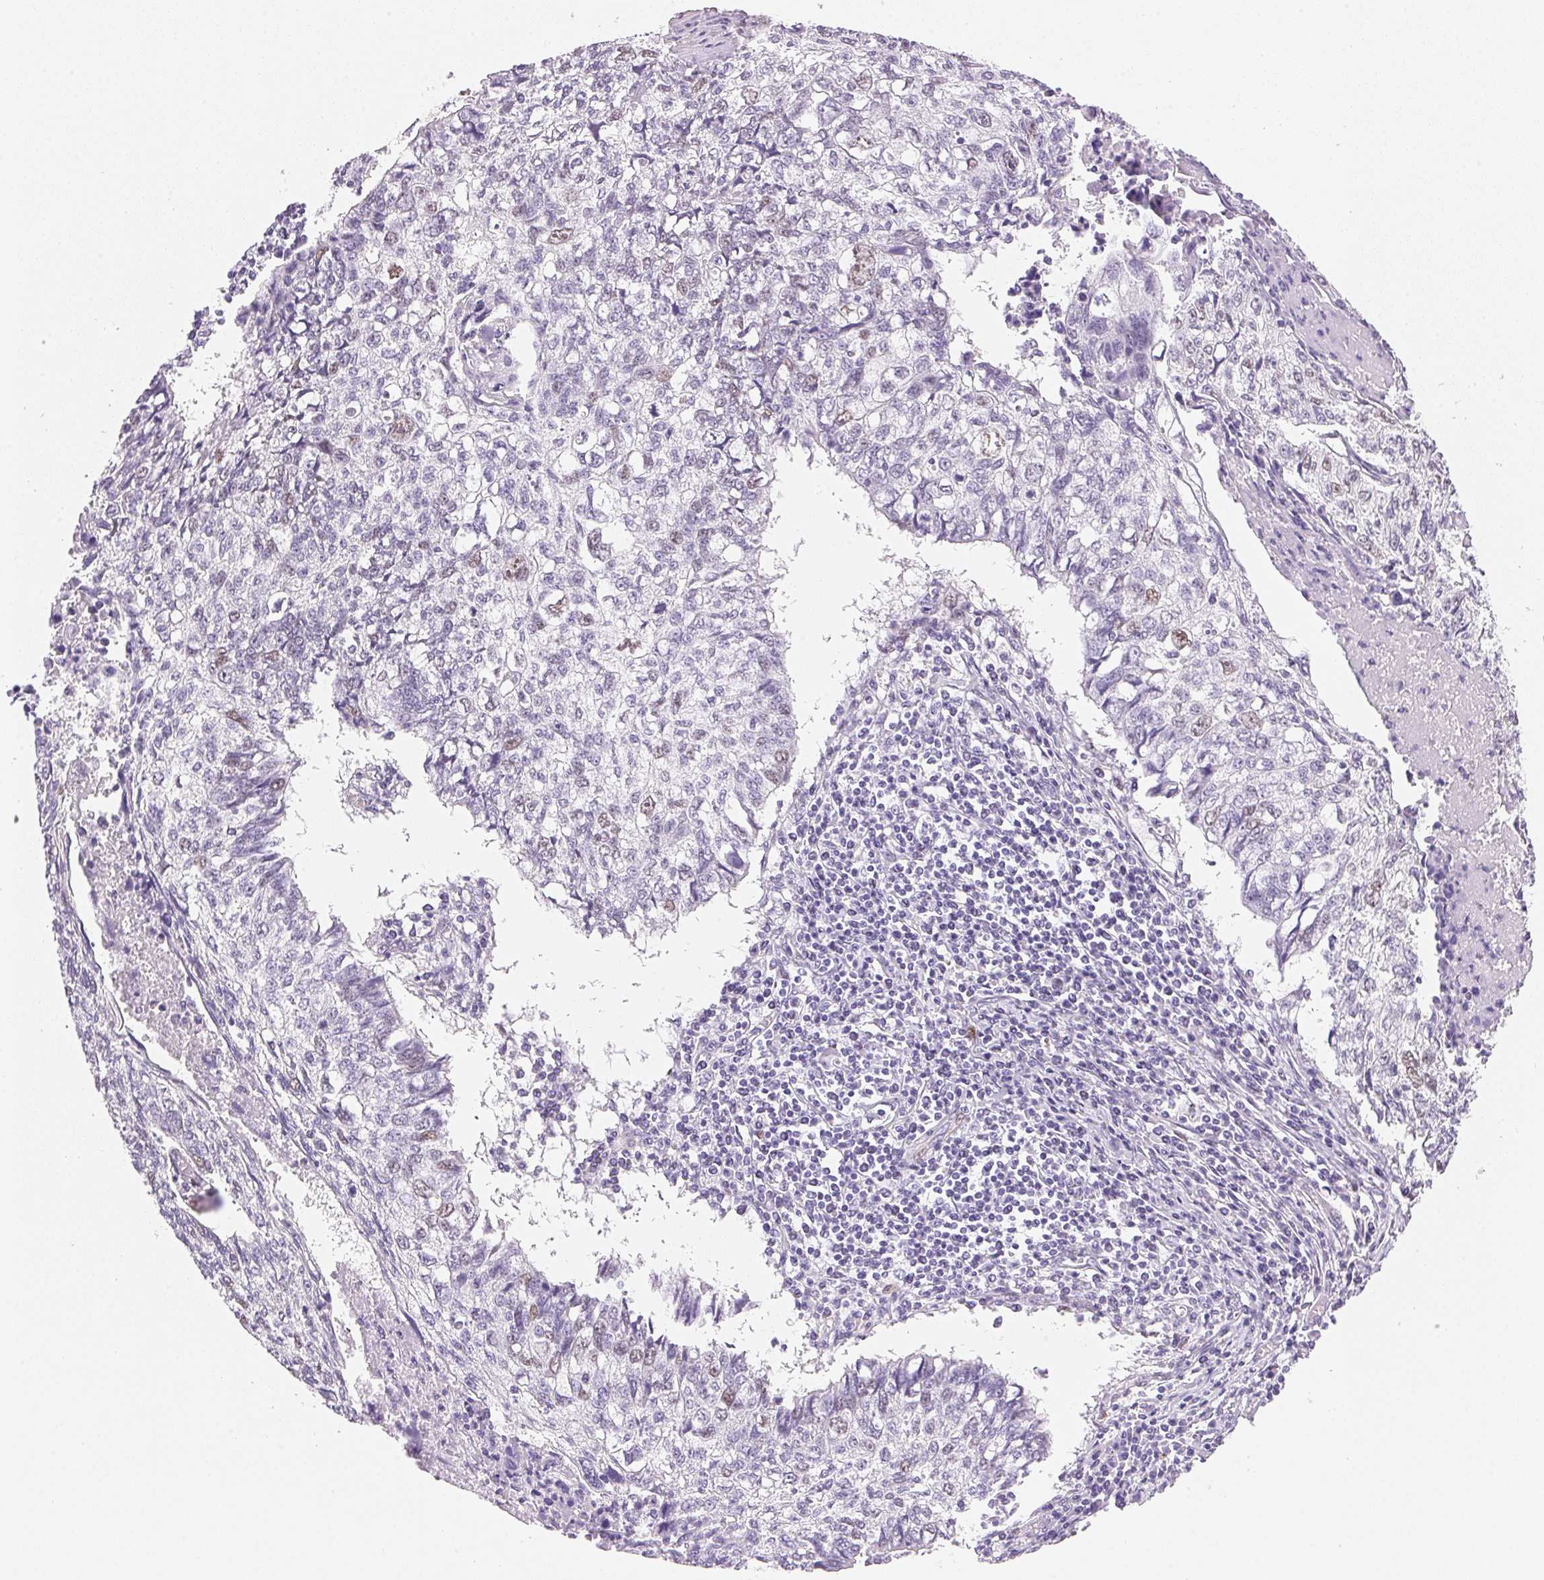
{"staining": {"intensity": "weak", "quantity": "<25%", "location": "nuclear"}, "tissue": "lung cancer", "cell_type": "Tumor cells", "image_type": "cancer", "snomed": [{"axis": "morphology", "description": "Normal morphology"}, {"axis": "morphology", "description": "Aneuploidy"}, {"axis": "morphology", "description": "Squamous cell carcinoma, NOS"}, {"axis": "topography", "description": "Lymph node"}, {"axis": "topography", "description": "Lung"}], "caption": "There is no significant staining in tumor cells of lung cancer (aneuploidy).", "gene": "SMTN", "patient": {"sex": "female", "age": 76}}